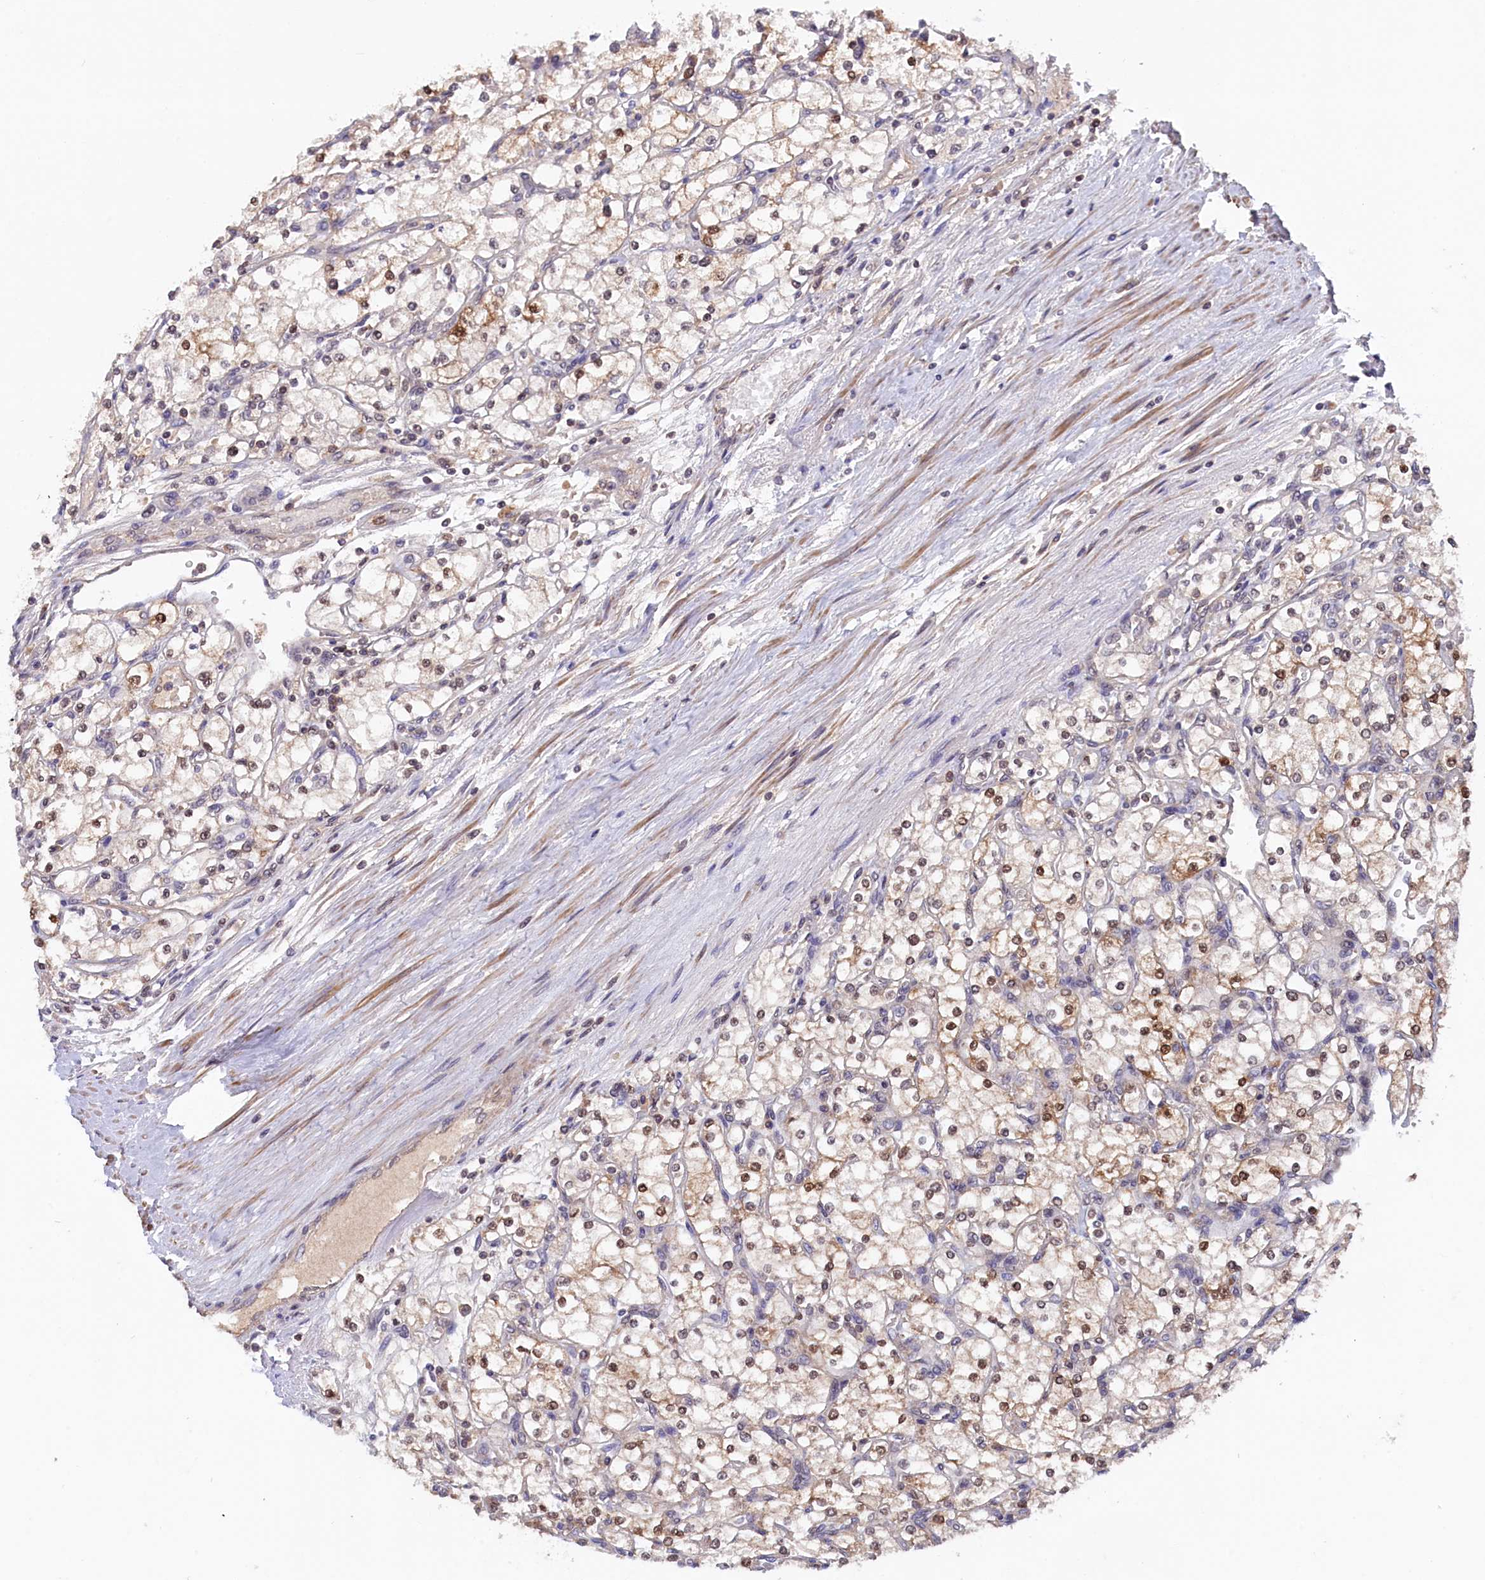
{"staining": {"intensity": "moderate", "quantity": "25%-75%", "location": "cytoplasmic/membranous,nuclear"}, "tissue": "renal cancer", "cell_type": "Tumor cells", "image_type": "cancer", "snomed": [{"axis": "morphology", "description": "Adenocarcinoma, NOS"}, {"axis": "topography", "description": "Kidney"}], "caption": "IHC histopathology image of human renal cancer stained for a protein (brown), which exhibits medium levels of moderate cytoplasmic/membranous and nuclear expression in about 25%-75% of tumor cells.", "gene": "JPT2", "patient": {"sex": "male", "age": 80}}